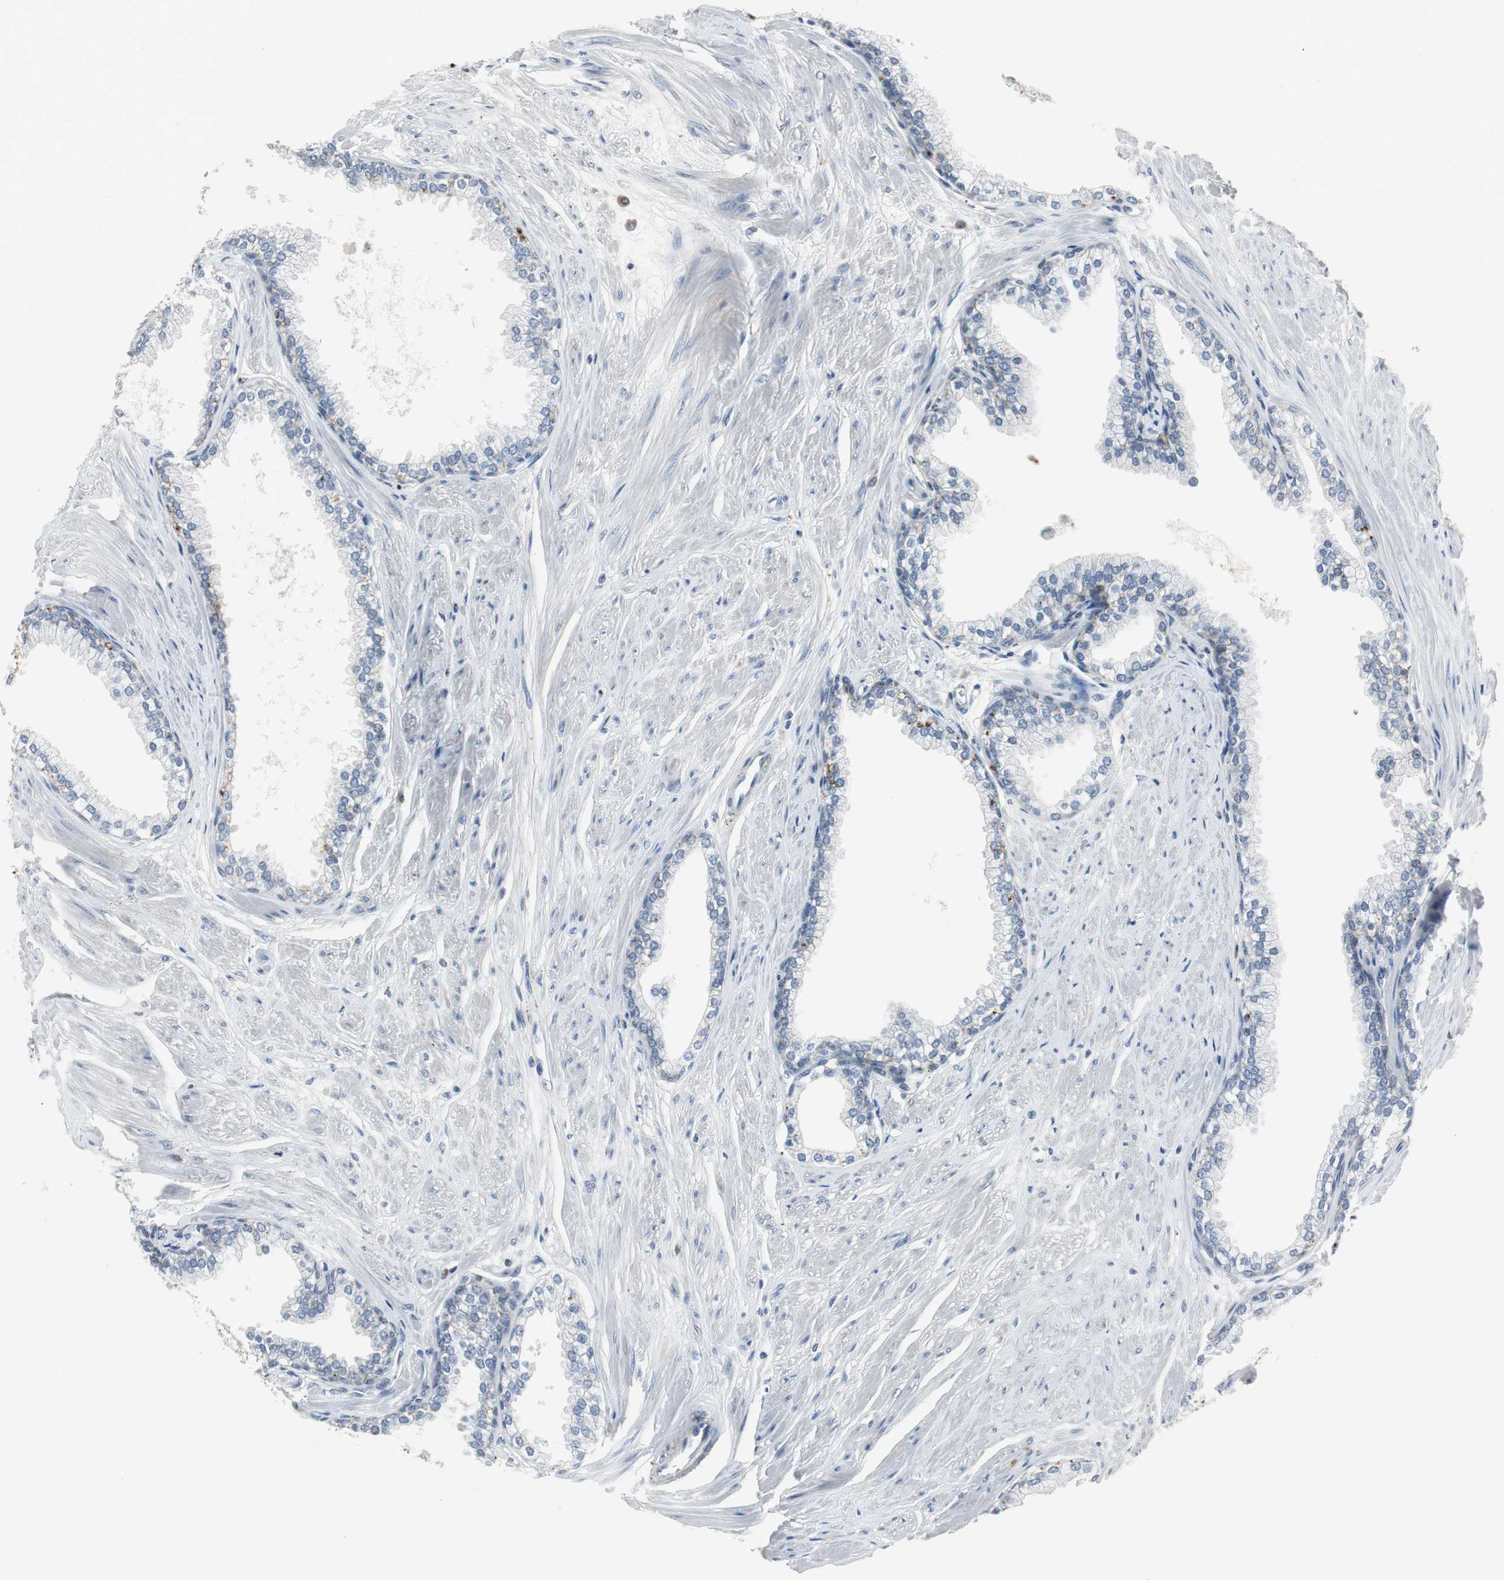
{"staining": {"intensity": "weak", "quantity": "<25%", "location": "cytoplasmic/membranous"}, "tissue": "prostate", "cell_type": "Glandular cells", "image_type": "normal", "snomed": [{"axis": "morphology", "description": "Normal tissue, NOS"}, {"axis": "topography", "description": "Prostate"}], "caption": "Histopathology image shows no significant protein expression in glandular cells of unremarkable prostate. (DAB (3,3'-diaminobenzidine) IHC, high magnification).", "gene": "NLGN1", "patient": {"sex": "male", "age": 64}}